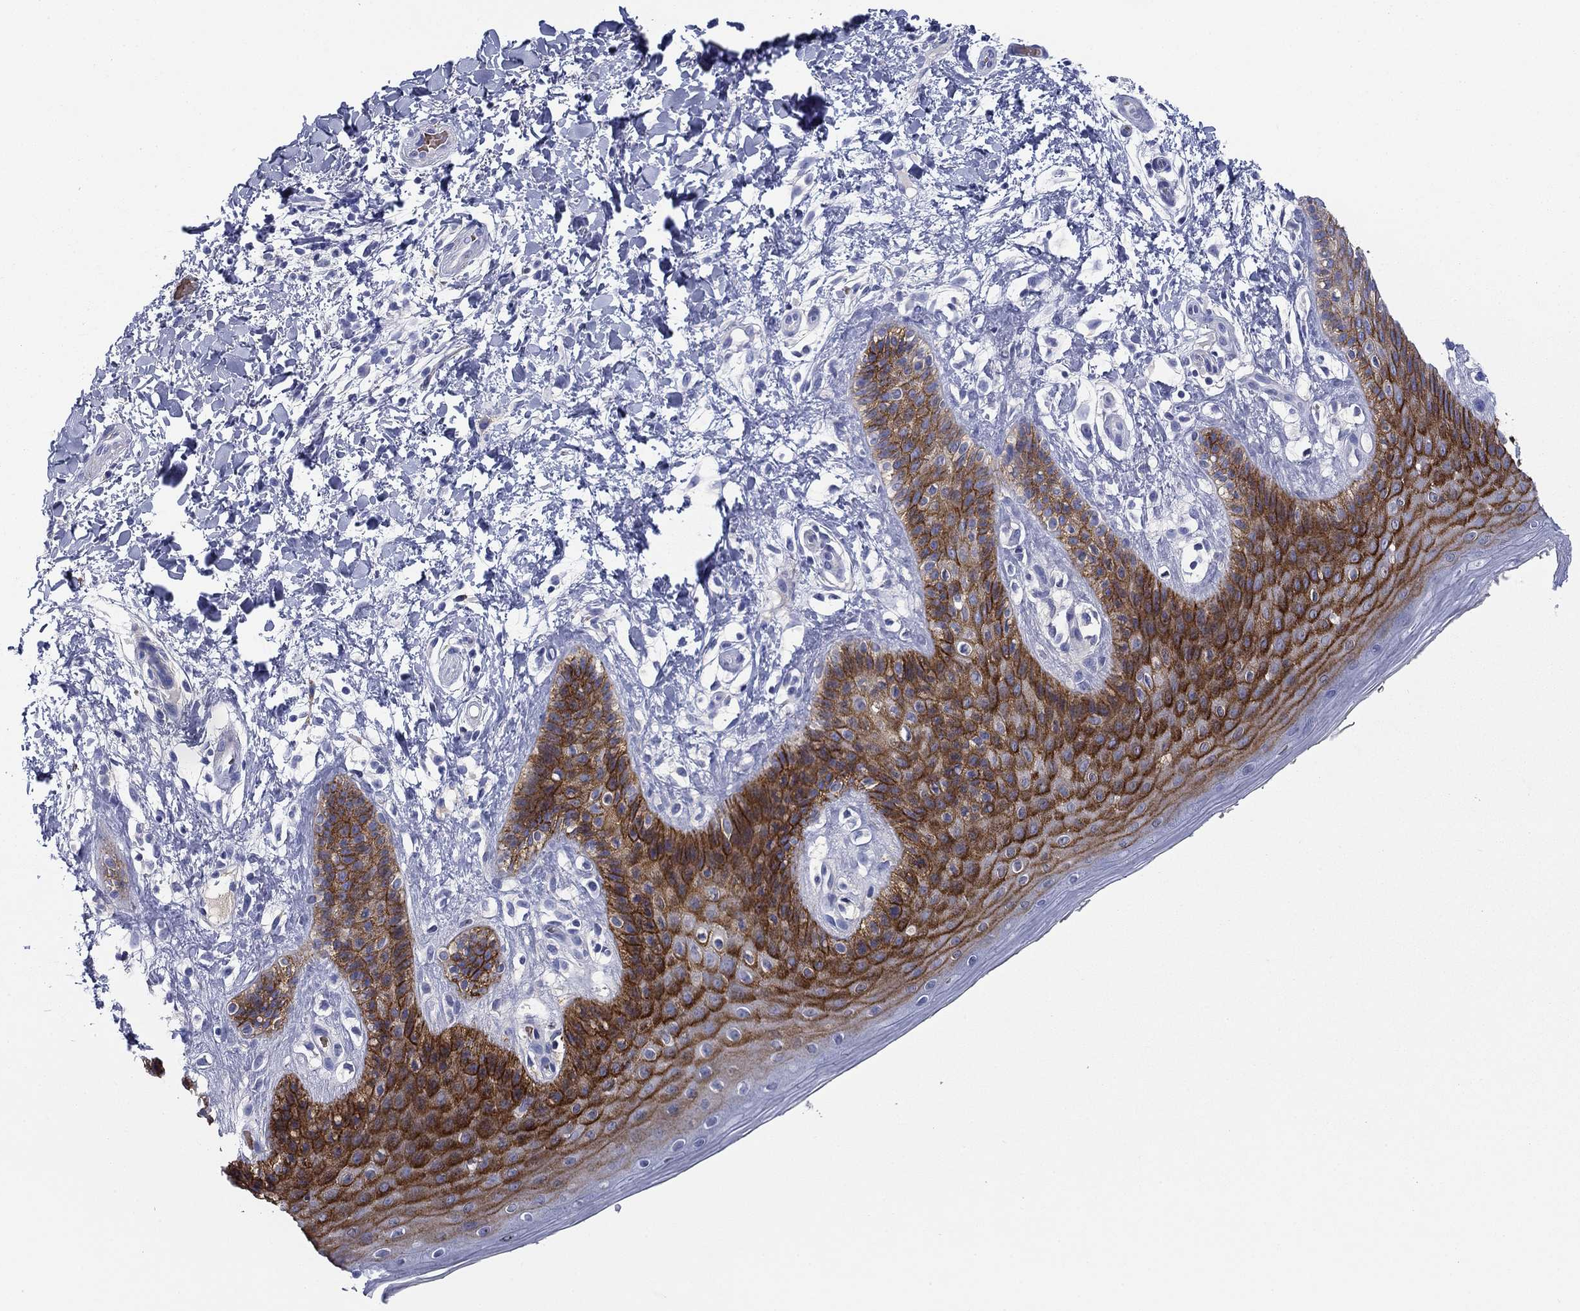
{"staining": {"intensity": "strong", "quantity": ">75%", "location": "cytoplasmic/membranous"}, "tissue": "skin", "cell_type": "Epidermal cells", "image_type": "normal", "snomed": [{"axis": "morphology", "description": "Normal tissue, NOS"}, {"axis": "topography", "description": "Anal"}], "caption": "Protein positivity by immunohistochemistry (IHC) reveals strong cytoplasmic/membranous expression in approximately >75% of epidermal cells in normal skin. (brown staining indicates protein expression, while blue staining denotes nuclei).", "gene": "GPC1", "patient": {"sex": "male", "age": 36}}